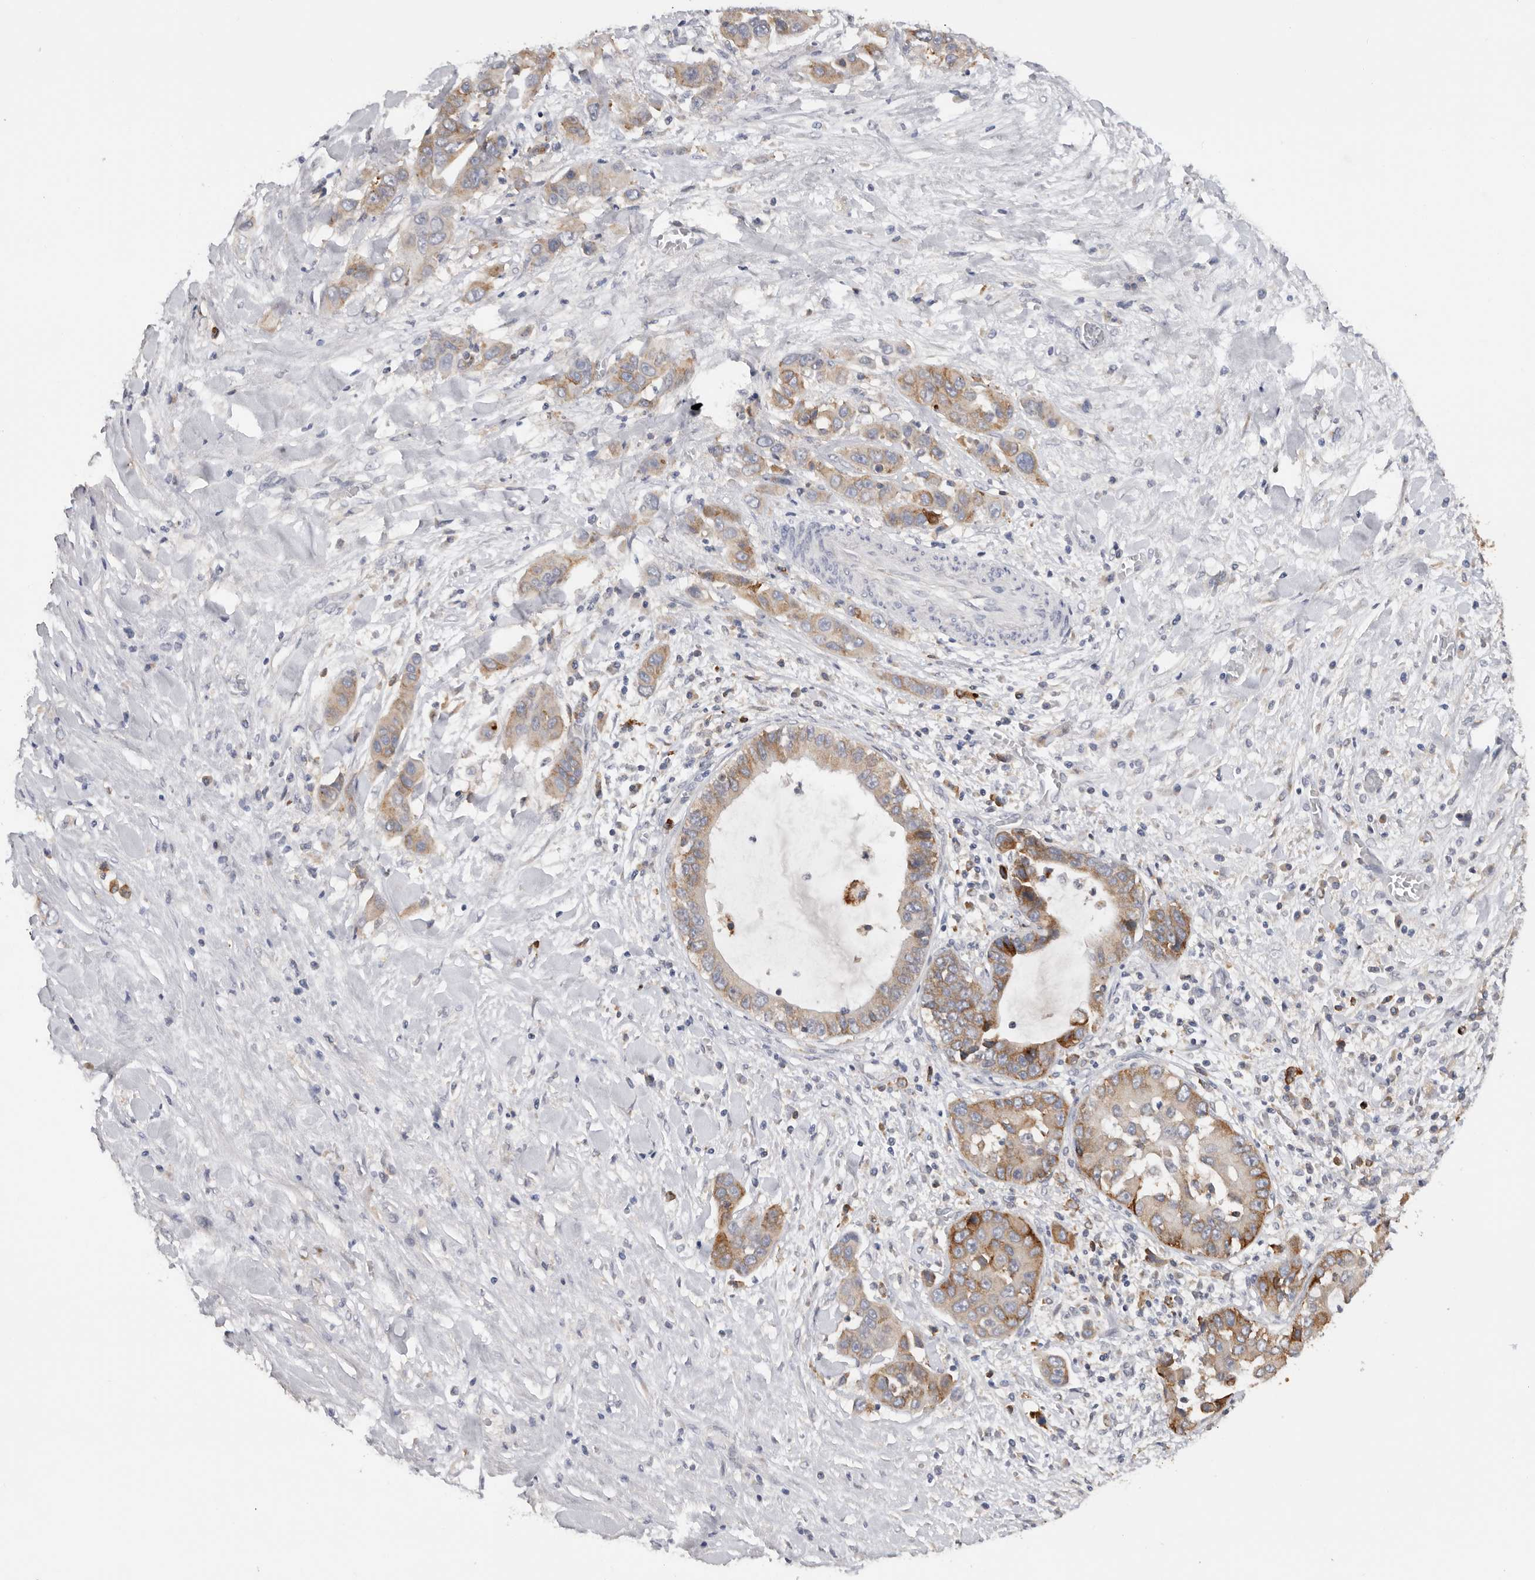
{"staining": {"intensity": "moderate", "quantity": ">75%", "location": "cytoplasmic/membranous"}, "tissue": "liver cancer", "cell_type": "Tumor cells", "image_type": "cancer", "snomed": [{"axis": "morphology", "description": "Cholangiocarcinoma"}, {"axis": "topography", "description": "Liver"}], "caption": "A brown stain highlights moderate cytoplasmic/membranous staining of a protein in human liver cancer (cholangiocarcinoma) tumor cells. (Stains: DAB in brown, nuclei in blue, Microscopy: brightfield microscopy at high magnification).", "gene": "TFRC", "patient": {"sex": "female", "age": 52}}